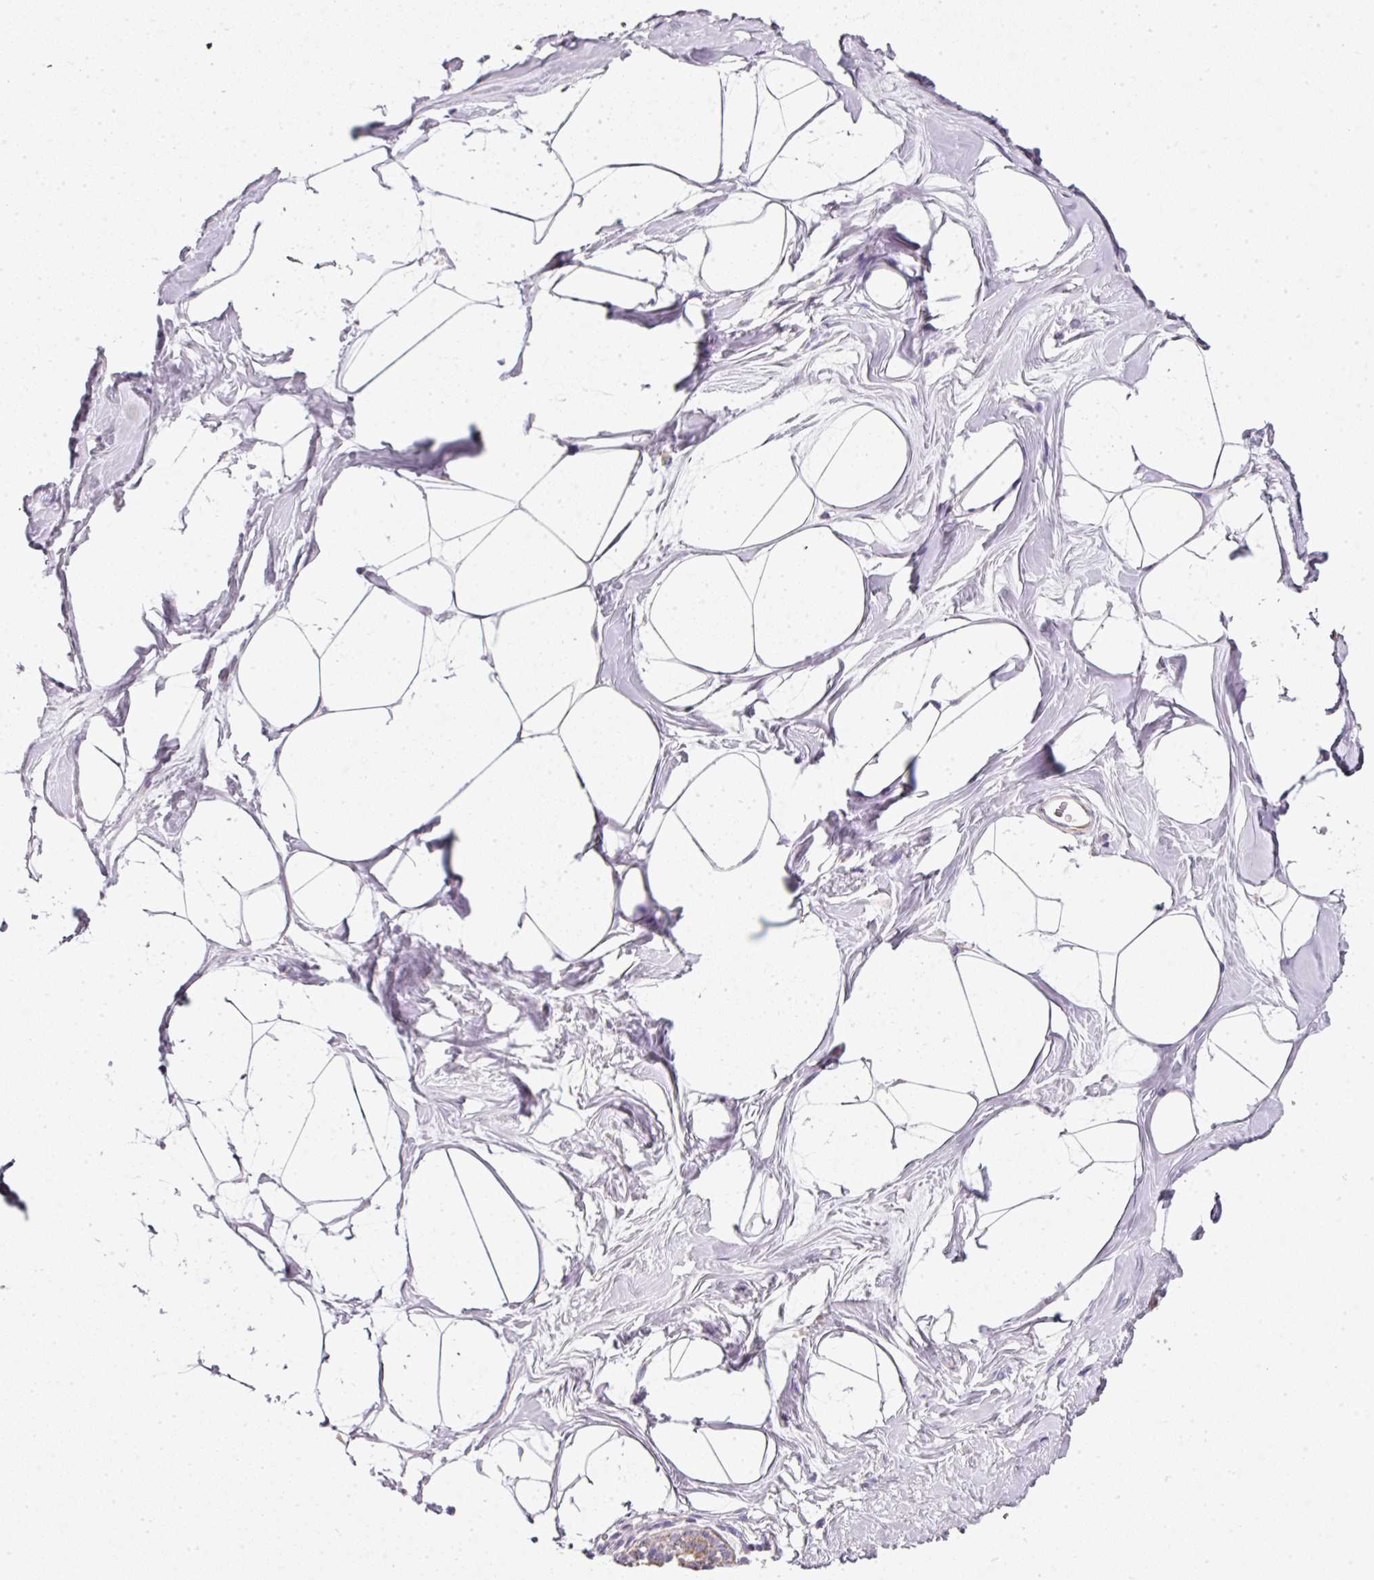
{"staining": {"intensity": "negative", "quantity": "none", "location": "none"}, "tissue": "breast", "cell_type": "Adipocytes", "image_type": "normal", "snomed": [{"axis": "morphology", "description": "Normal tissue, NOS"}, {"axis": "topography", "description": "Breast"}], "caption": "This is an immunohistochemistry (IHC) histopathology image of benign human breast. There is no positivity in adipocytes.", "gene": "NDUFA1", "patient": {"sex": "female", "age": 45}}